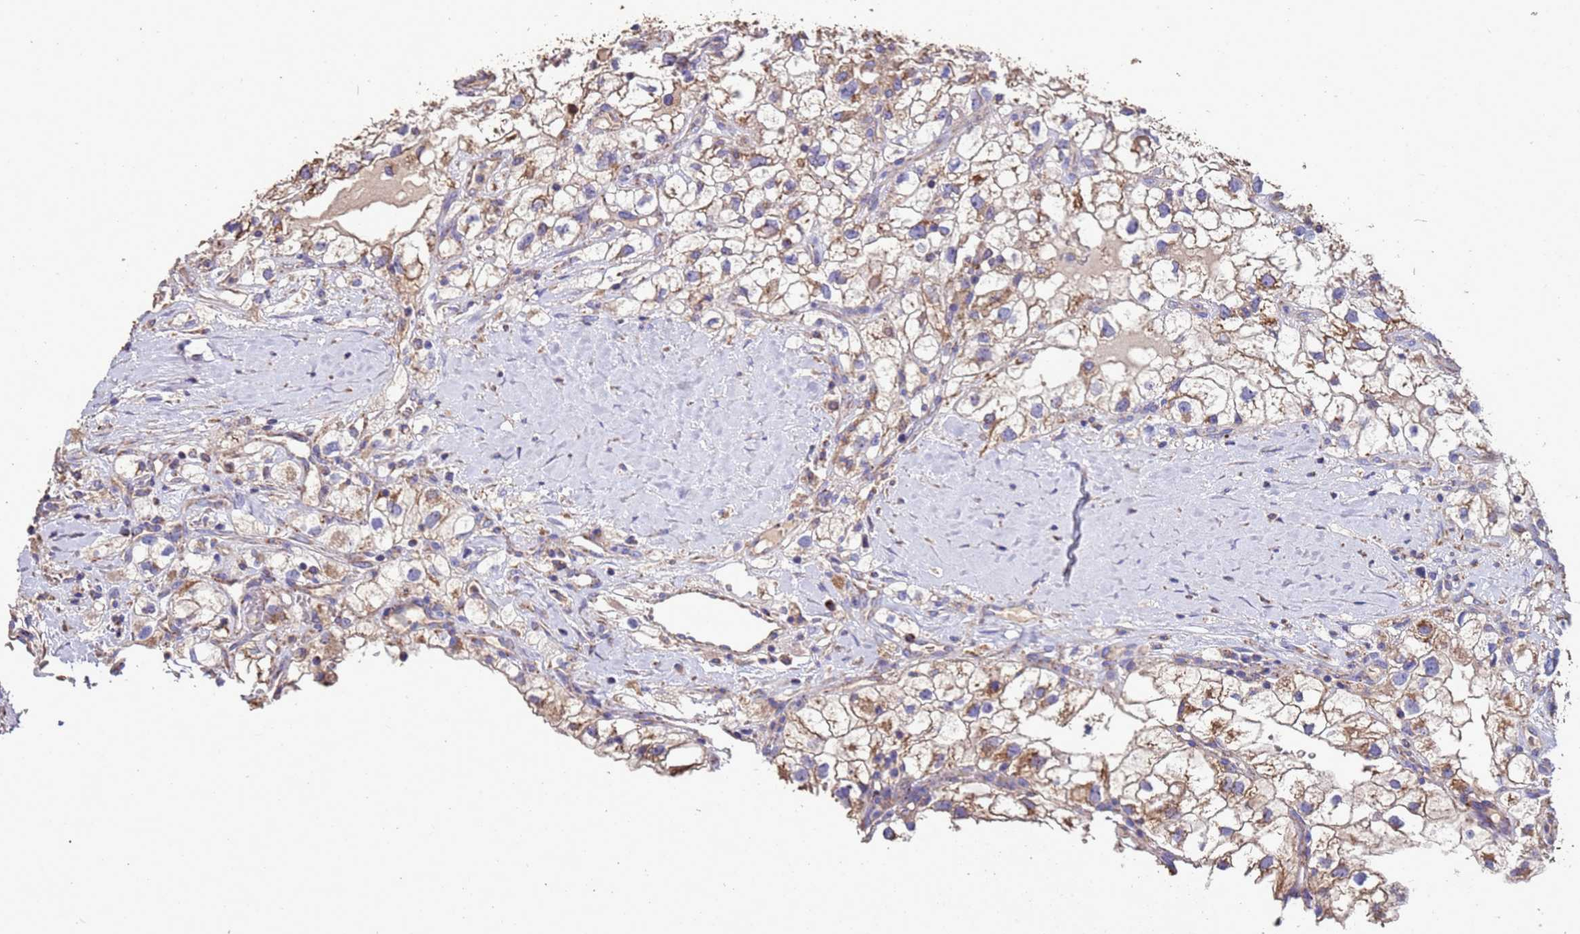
{"staining": {"intensity": "moderate", "quantity": "25%-75%", "location": "cytoplasmic/membranous"}, "tissue": "renal cancer", "cell_type": "Tumor cells", "image_type": "cancer", "snomed": [{"axis": "morphology", "description": "Adenocarcinoma, NOS"}, {"axis": "topography", "description": "Kidney"}], "caption": "Renal adenocarcinoma stained with a brown dye shows moderate cytoplasmic/membranous positive staining in approximately 25%-75% of tumor cells.", "gene": "ZNFX1", "patient": {"sex": "male", "age": 59}}